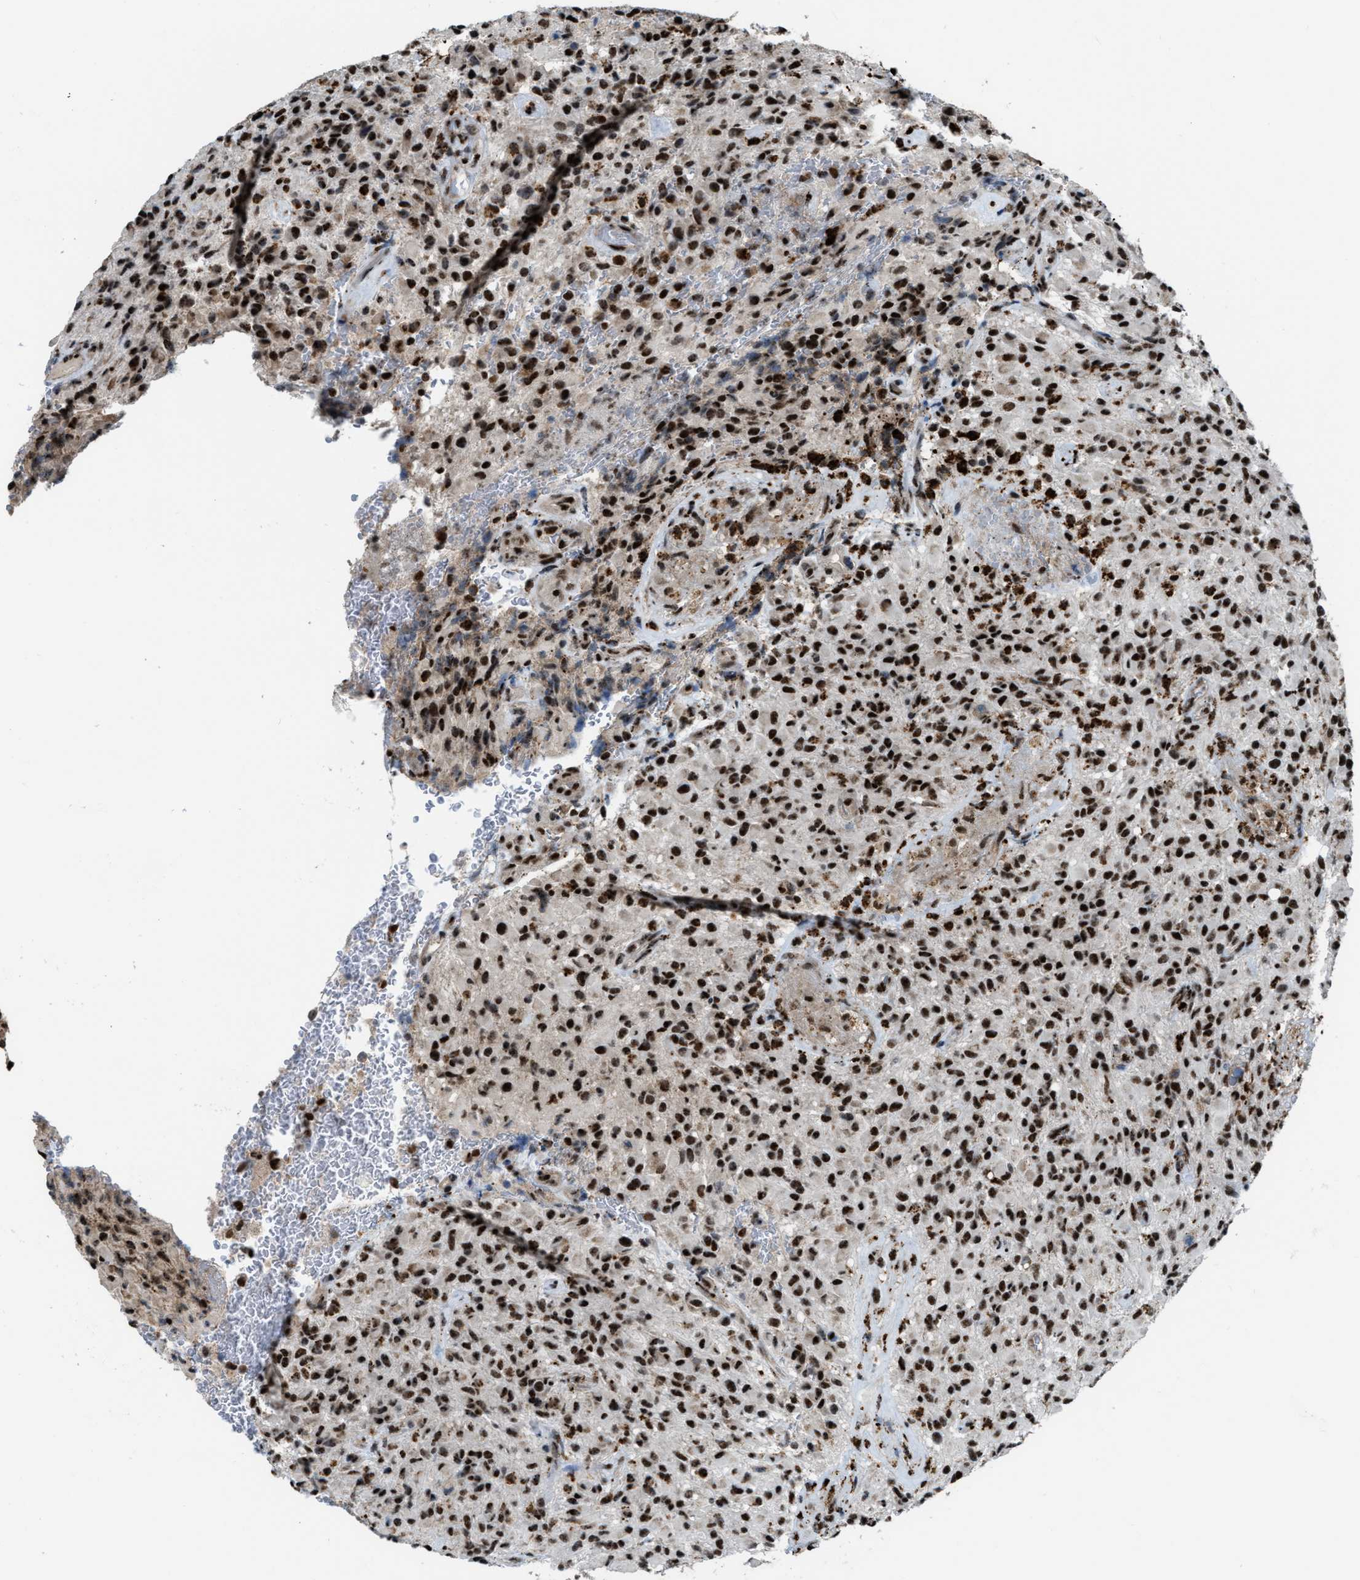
{"staining": {"intensity": "strong", "quantity": ">75%", "location": "nuclear"}, "tissue": "glioma", "cell_type": "Tumor cells", "image_type": "cancer", "snomed": [{"axis": "morphology", "description": "Glioma, malignant, High grade"}, {"axis": "topography", "description": "Brain"}], "caption": "Protein expression analysis of glioma reveals strong nuclear positivity in about >75% of tumor cells. (DAB IHC, brown staining for protein, blue staining for nuclei).", "gene": "NUMA1", "patient": {"sex": "male", "age": 71}}